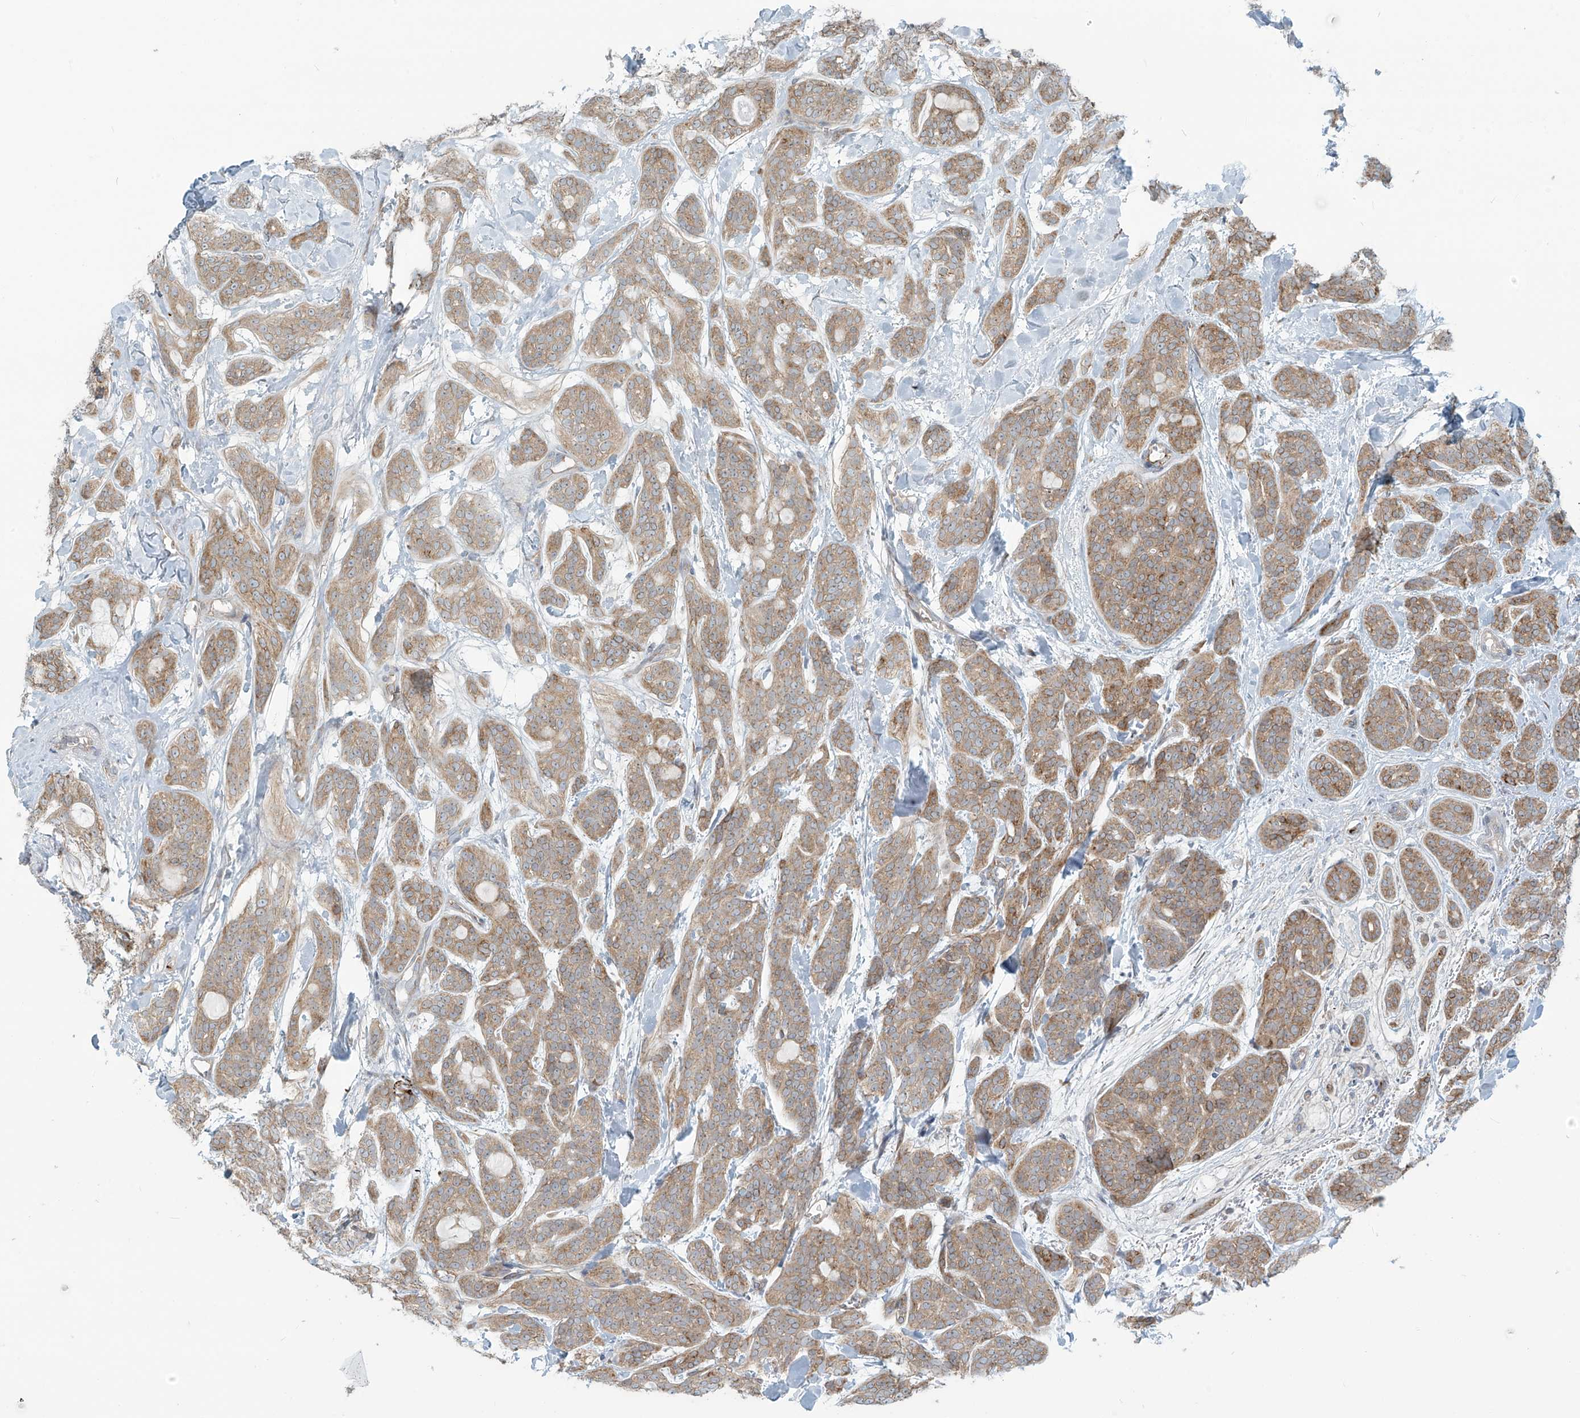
{"staining": {"intensity": "moderate", "quantity": ">75%", "location": "cytoplasmic/membranous"}, "tissue": "head and neck cancer", "cell_type": "Tumor cells", "image_type": "cancer", "snomed": [{"axis": "morphology", "description": "Adenocarcinoma, NOS"}, {"axis": "topography", "description": "Head-Neck"}], "caption": "The image demonstrates staining of head and neck adenocarcinoma, revealing moderate cytoplasmic/membranous protein staining (brown color) within tumor cells. Immunohistochemistry (ihc) stains the protein of interest in brown and the nuclei are stained blue.", "gene": "LZTS3", "patient": {"sex": "male", "age": 66}}